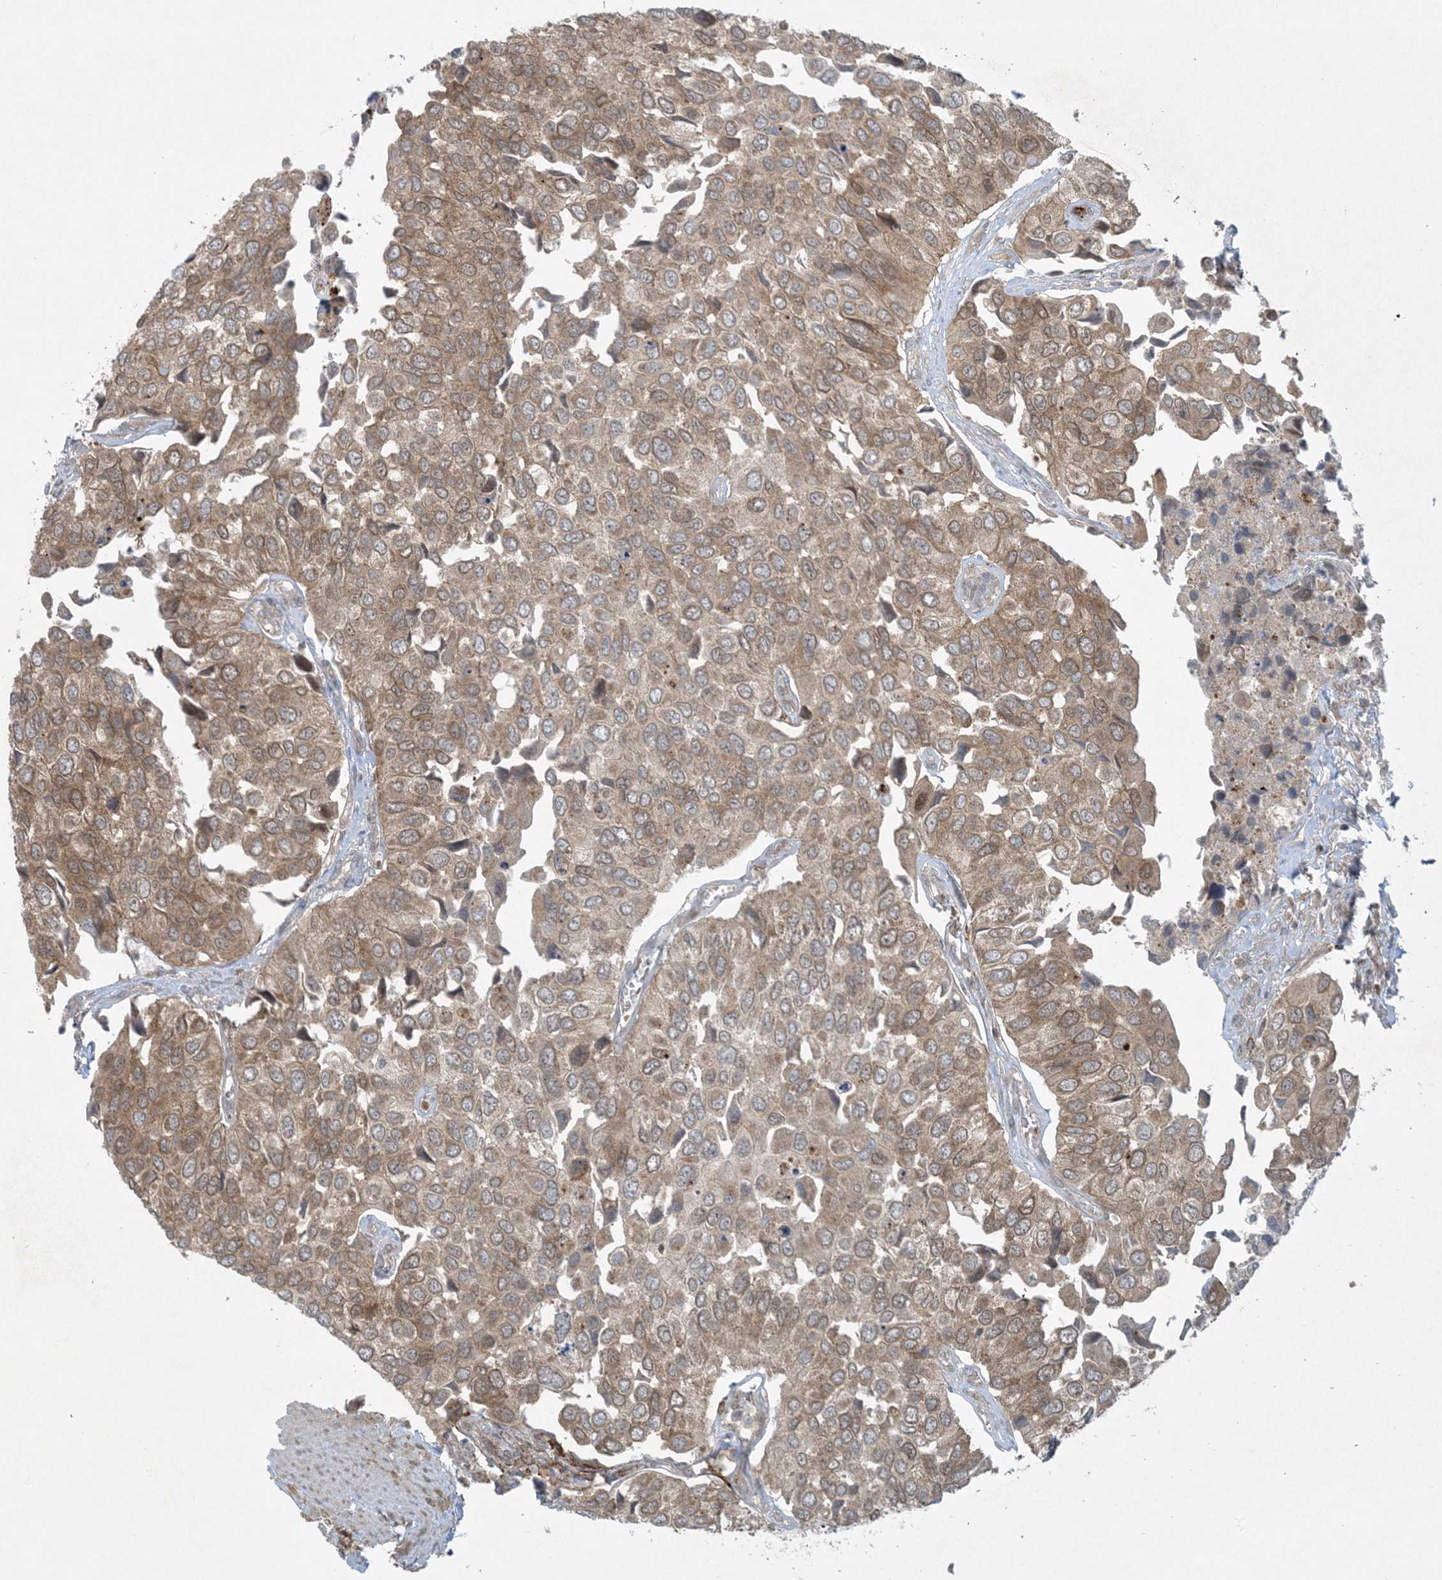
{"staining": {"intensity": "moderate", "quantity": ">75%", "location": "cytoplasmic/membranous"}, "tissue": "urothelial cancer", "cell_type": "Tumor cells", "image_type": "cancer", "snomed": [{"axis": "morphology", "description": "Urothelial carcinoma, High grade"}, {"axis": "topography", "description": "Urinary bladder"}], "caption": "A photomicrograph of urothelial carcinoma (high-grade) stained for a protein reveals moderate cytoplasmic/membranous brown staining in tumor cells.", "gene": "STAM2", "patient": {"sex": "male", "age": 74}}